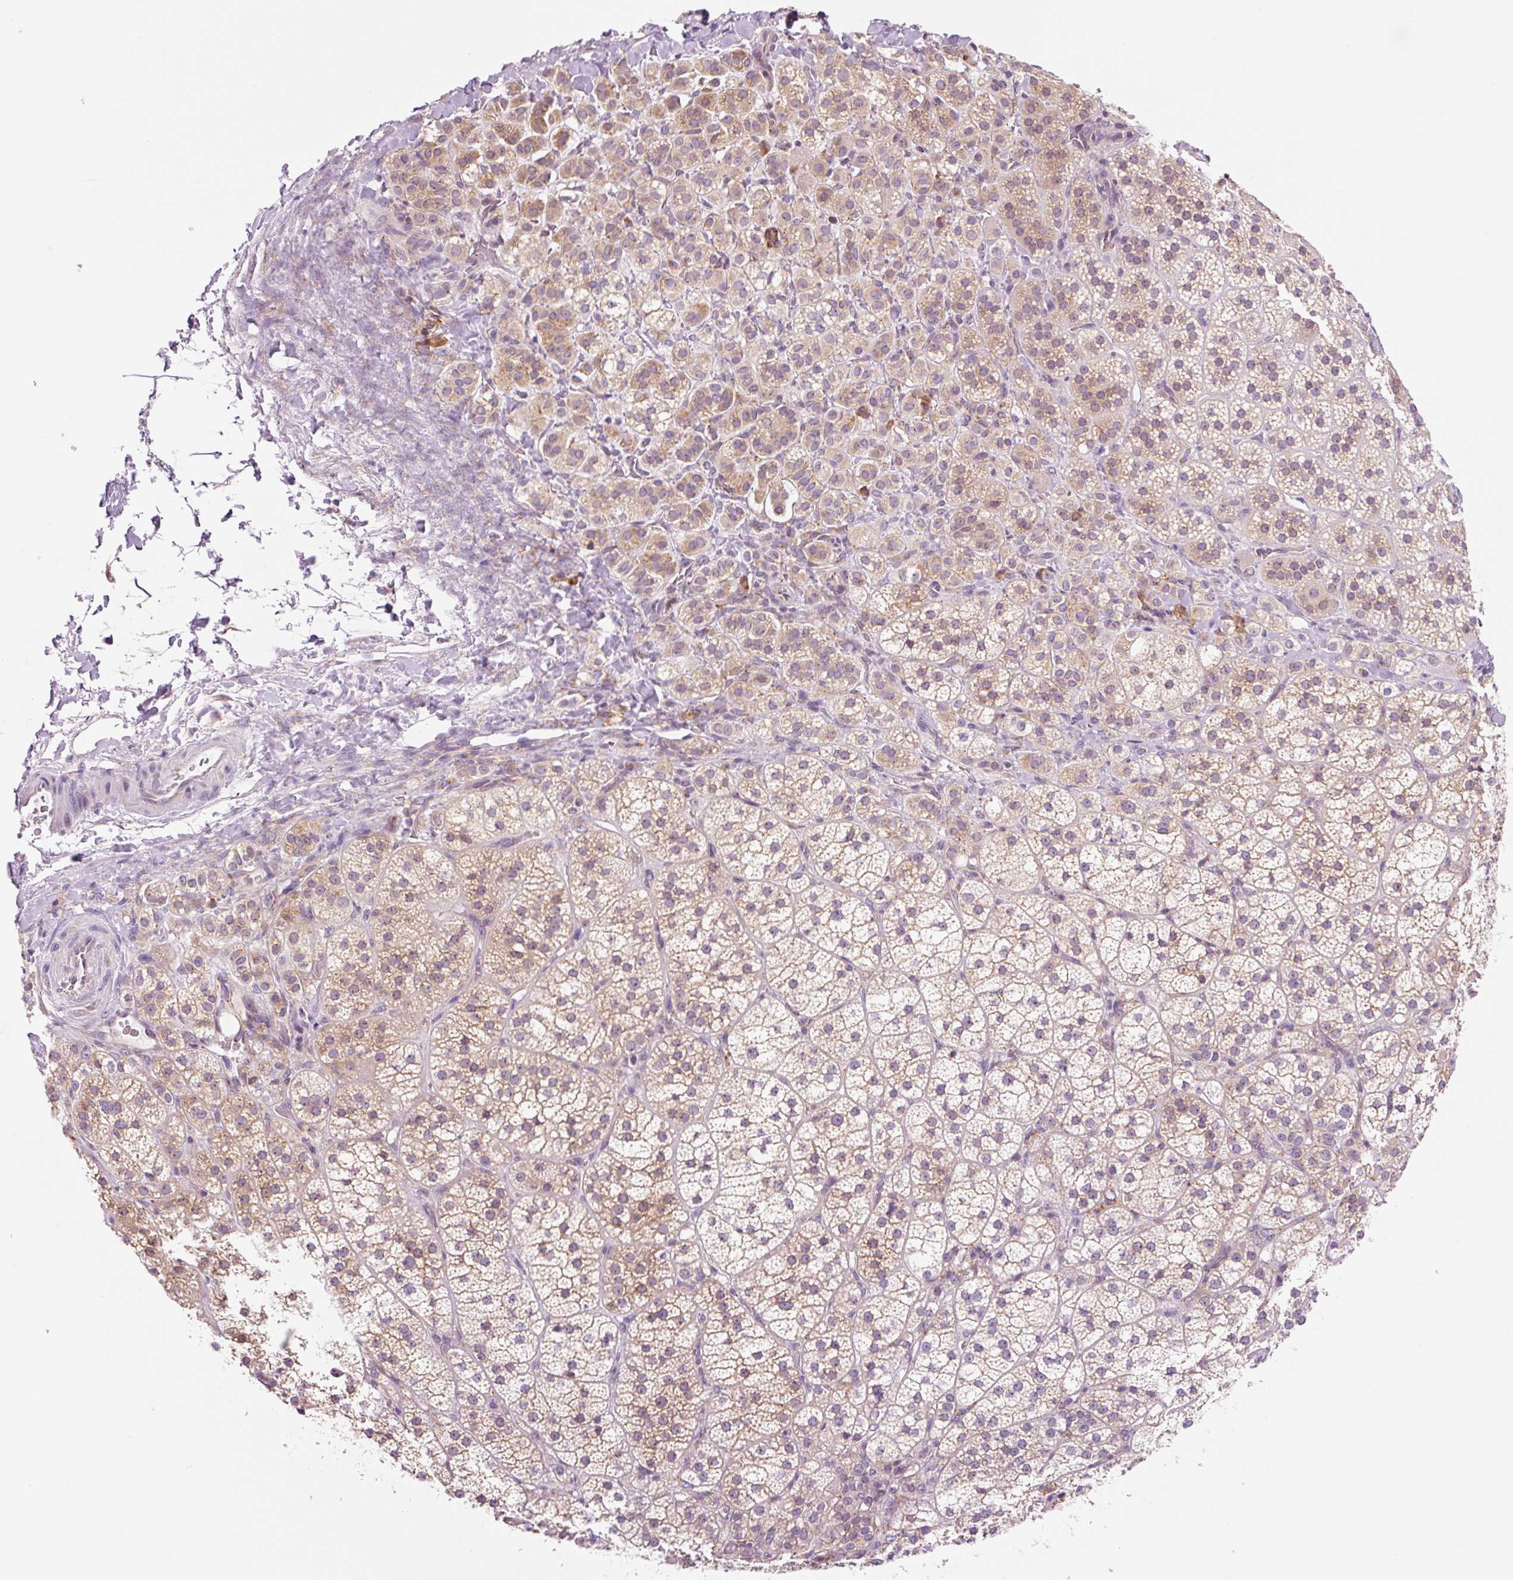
{"staining": {"intensity": "moderate", "quantity": "25%-75%", "location": "cytoplasmic/membranous"}, "tissue": "adrenal gland", "cell_type": "Glandular cells", "image_type": "normal", "snomed": [{"axis": "morphology", "description": "Normal tissue, NOS"}, {"axis": "topography", "description": "Adrenal gland"}], "caption": "This is a micrograph of immunohistochemistry staining of normal adrenal gland, which shows moderate staining in the cytoplasmic/membranous of glandular cells.", "gene": "RPL41", "patient": {"sex": "female", "age": 60}}